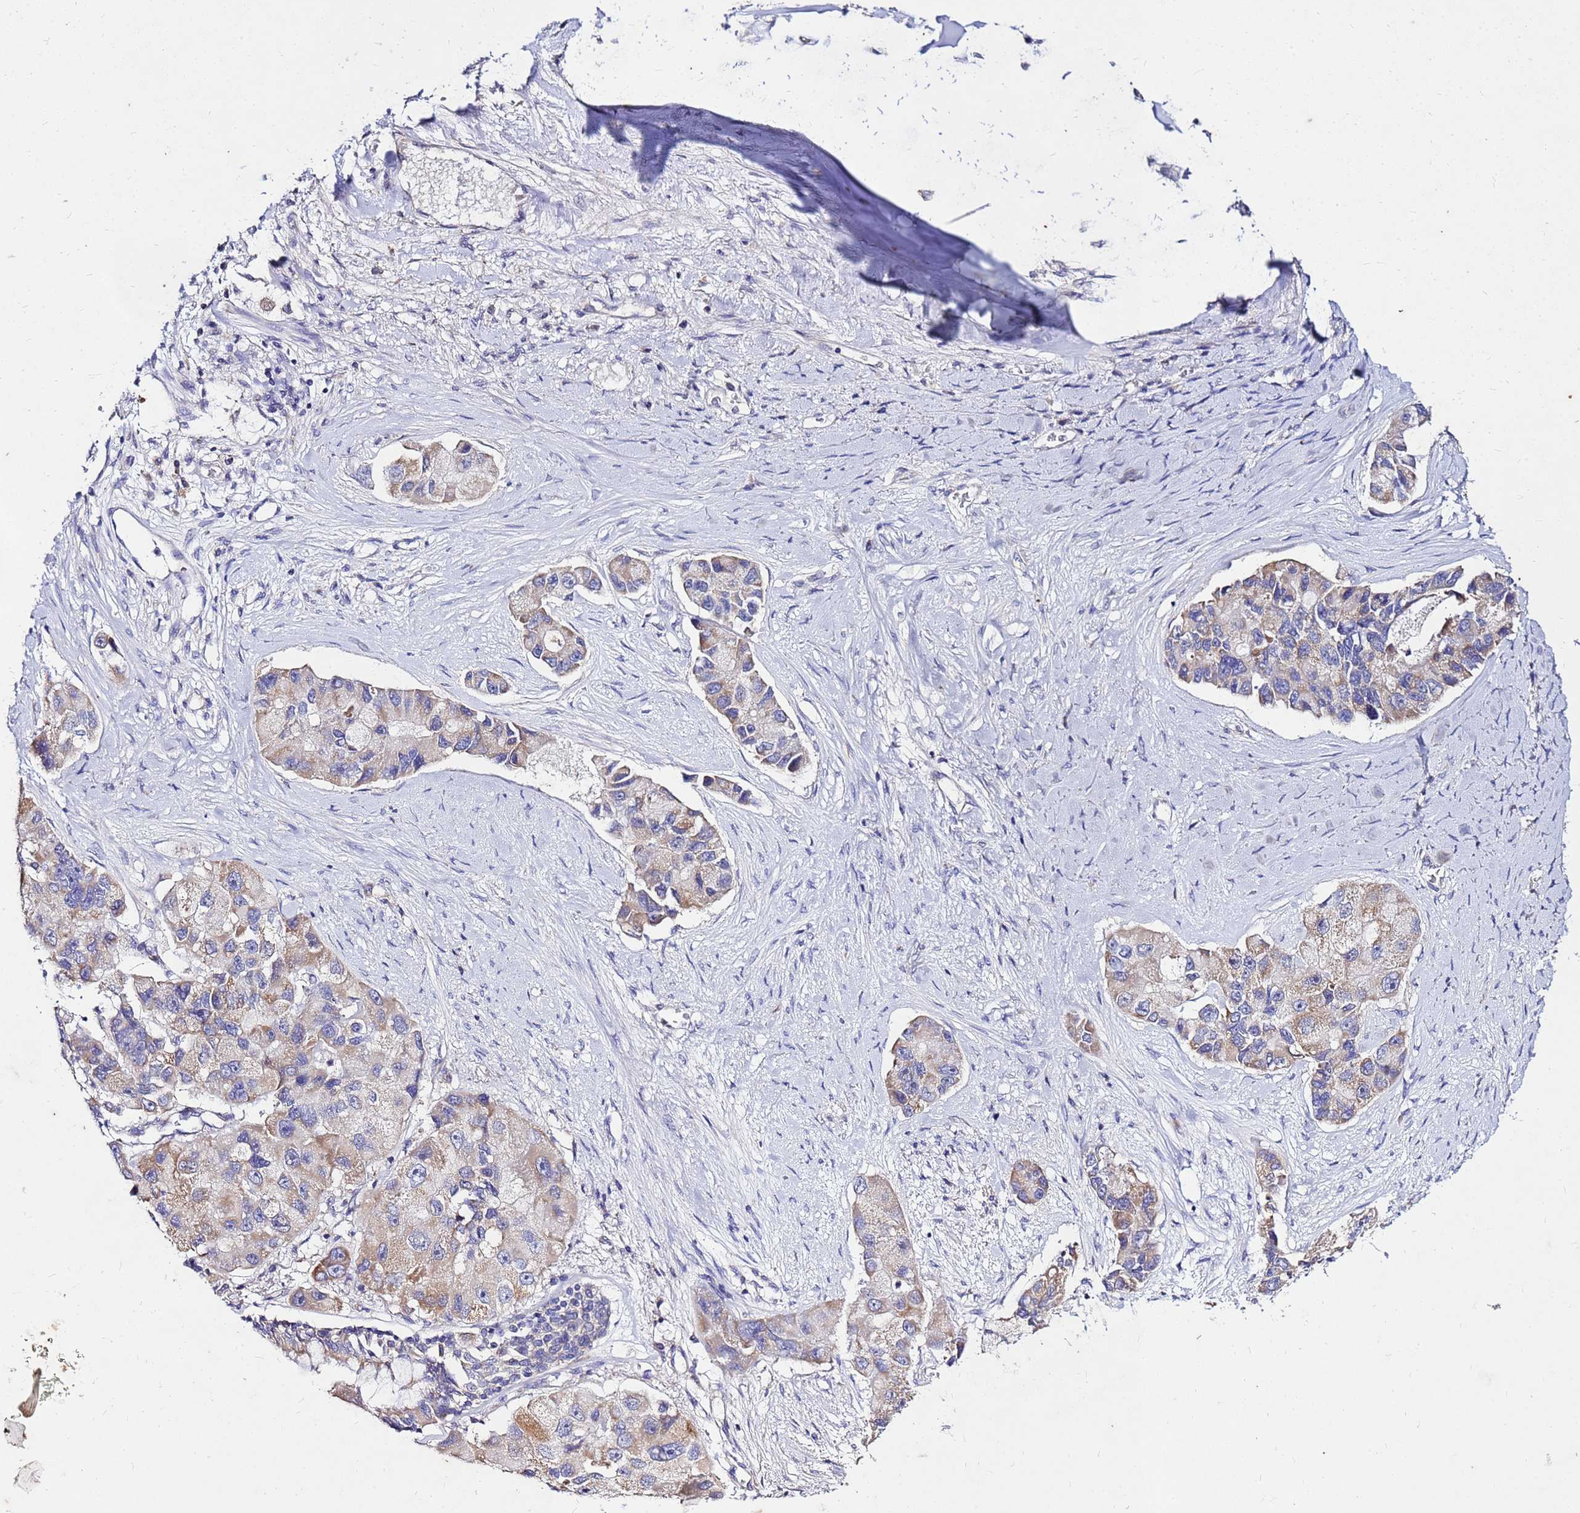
{"staining": {"intensity": "moderate", "quantity": "<25%", "location": "cytoplasmic/membranous"}, "tissue": "lung cancer", "cell_type": "Tumor cells", "image_type": "cancer", "snomed": [{"axis": "morphology", "description": "Adenocarcinoma, NOS"}, {"axis": "topography", "description": "Lung"}], "caption": "IHC of human lung cancer (adenocarcinoma) displays low levels of moderate cytoplasmic/membranous expression in about <25% of tumor cells. (Stains: DAB (3,3'-diaminobenzidine) in brown, nuclei in blue, Microscopy: brightfield microscopy at high magnification).", "gene": "COX14", "patient": {"sex": "female", "age": 54}}